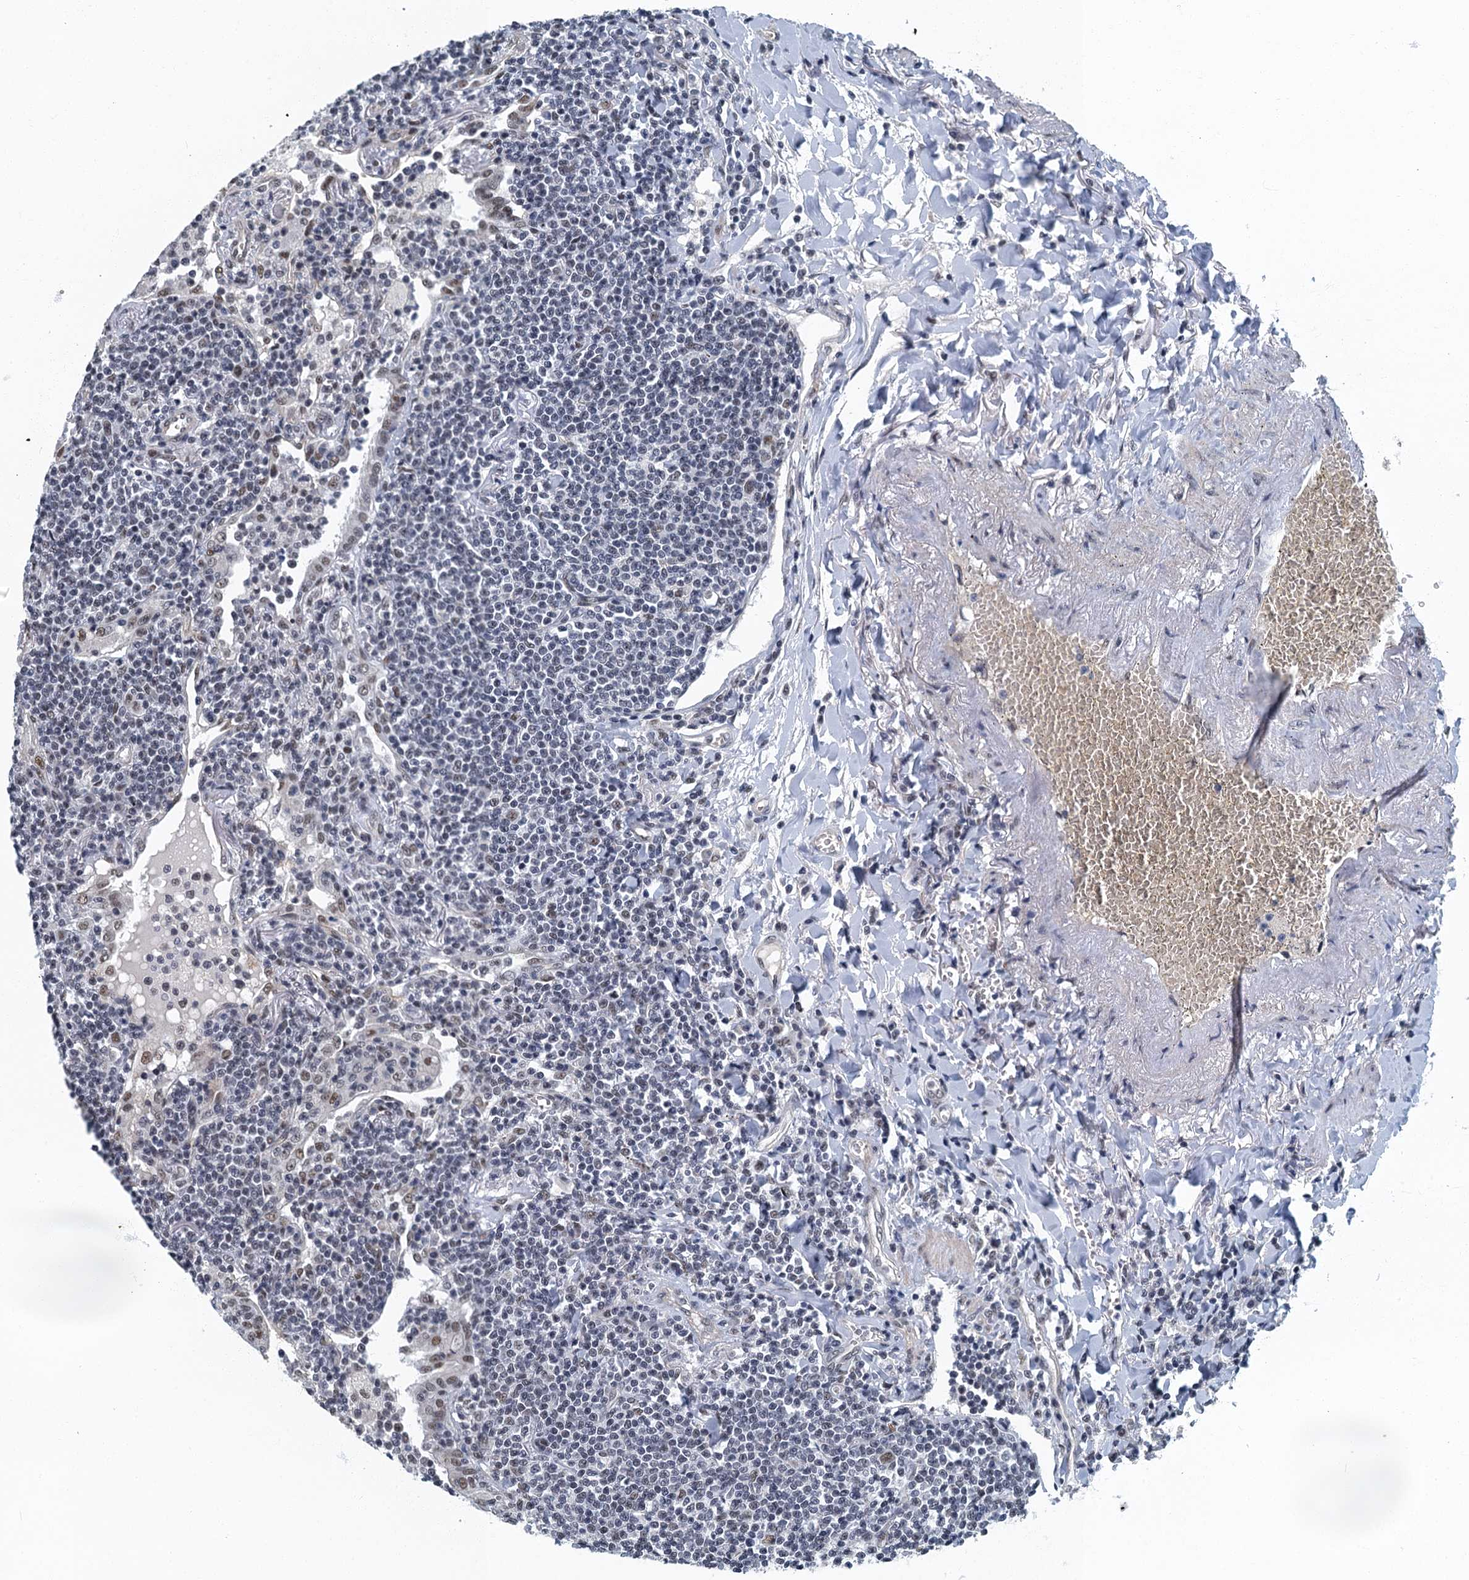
{"staining": {"intensity": "weak", "quantity": "<25%", "location": "nuclear"}, "tissue": "lymphoma", "cell_type": "Tumor cells", "image_type": "cancer", "snomed": [{"axis": "morphology", "description": "Malignant lymphoma, non-Hodgkin's type, Low grade"}, {"axis": "topography", "description": "Lung"}], "caption": "Tumor cells are negative for brown protein staining in malignant lymphoma, non-Hodgkin's type (low-grade).", "gene": "GADL1", "patient": {"sex": "female", "age": 71}}